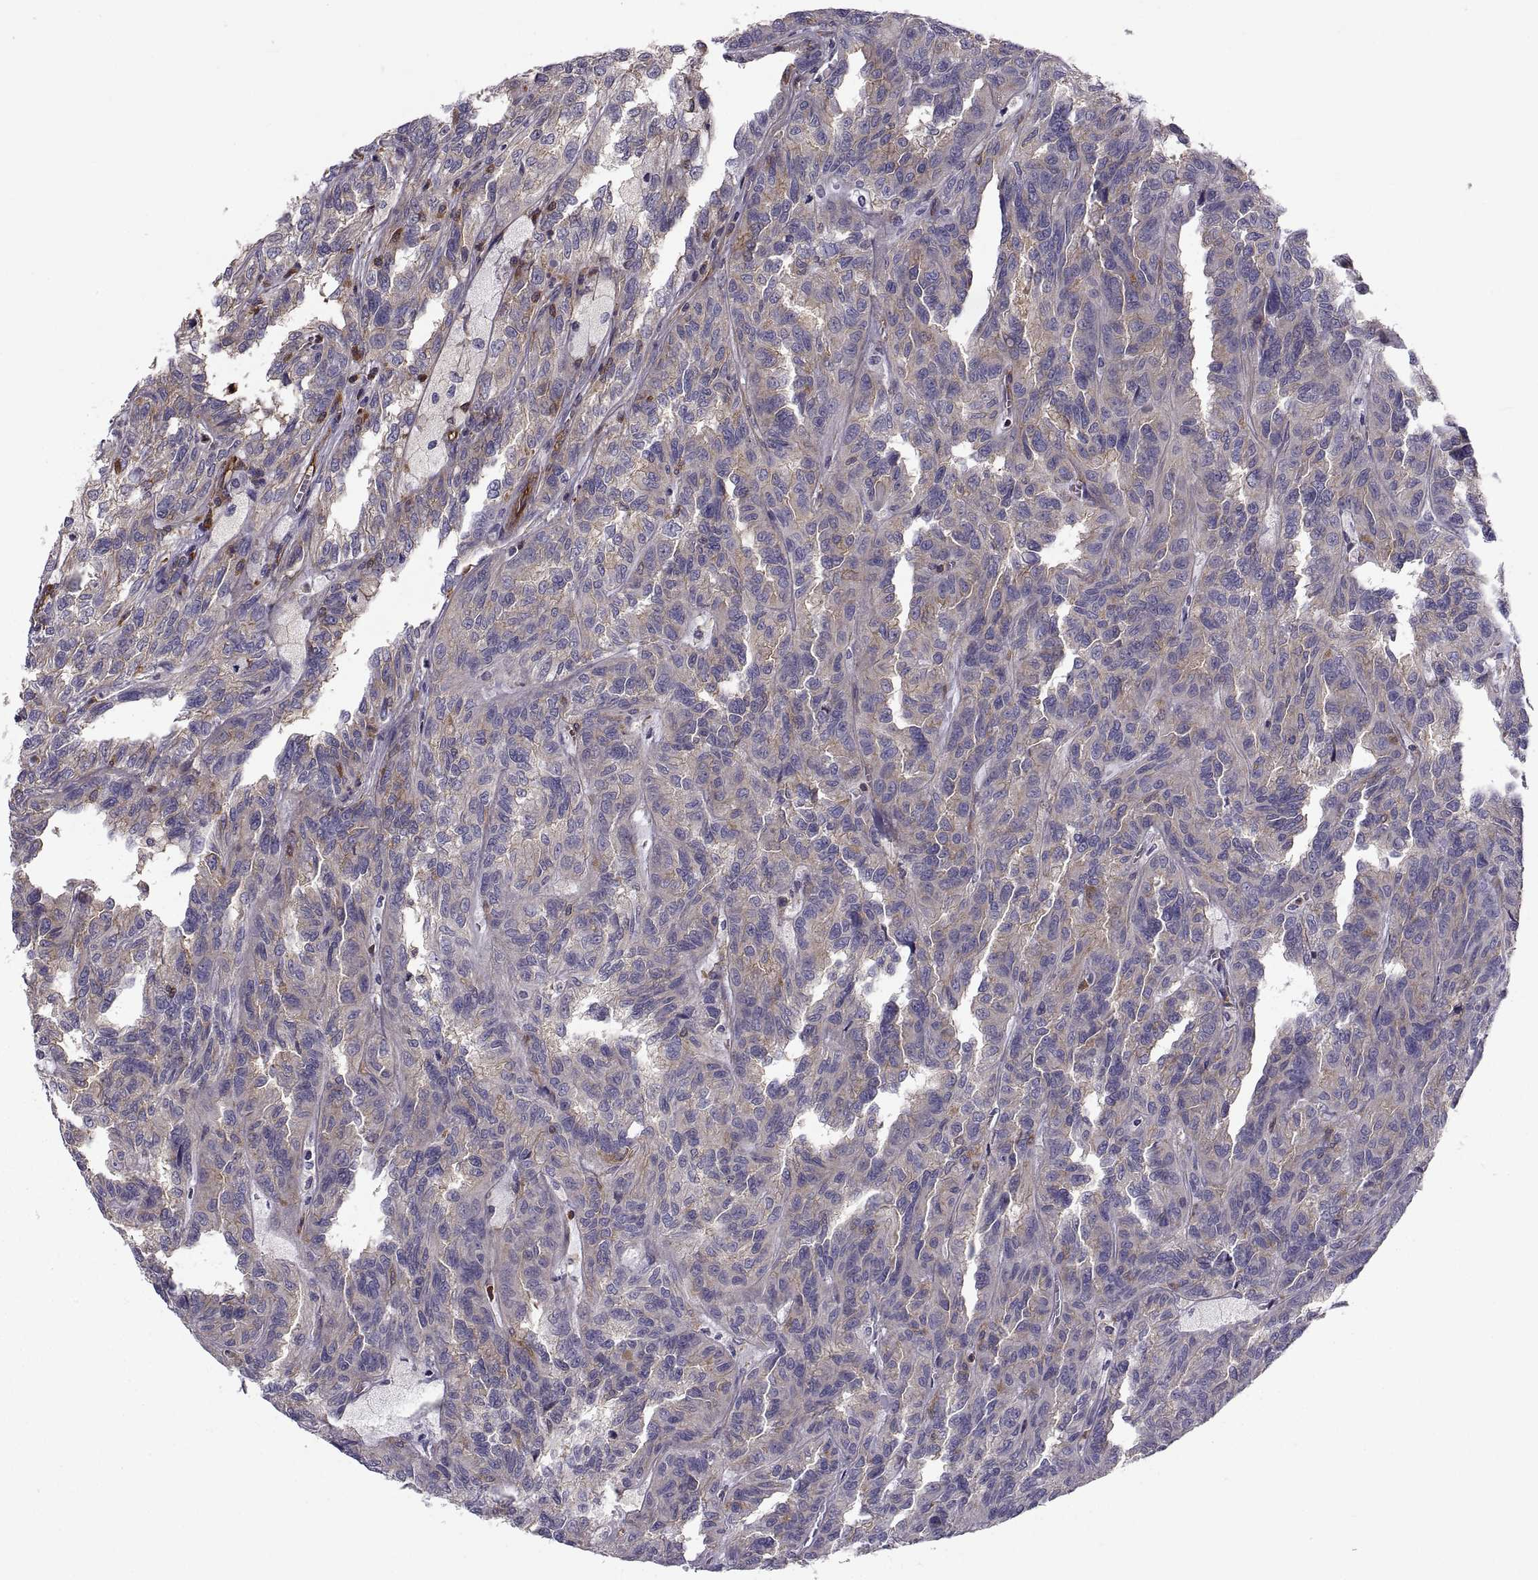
{"staining": {"intensity": "weak", "quantity": "25%-75%", "location": "cytoplasmic/membranous"}, "tissue": "renal cancer", "cell_type": "Tumor cells", "image_type": "cancer", "snomed": [{"axis": "morphology", "description": "Adenocarcinoma, NOS"}, {"axis": "topography", "description": "Kidney"}], "caption": "Immunohistochemistry (IHC) staining of adenocarcinoma (renal), which demonstrates low levels of weak cytoplasmic/membranous expression in about 25%-75% of tumor cells indicating weak cytoplasmic/membranous protein expression. The staining was performed using DAB (3,3'-diaminobenzidine) (brown) for protein detection and nuclei were counterstained in hematoxylin (blue).", "gene": "MYH9", "patient": {"sex": "male", "age": 79}}